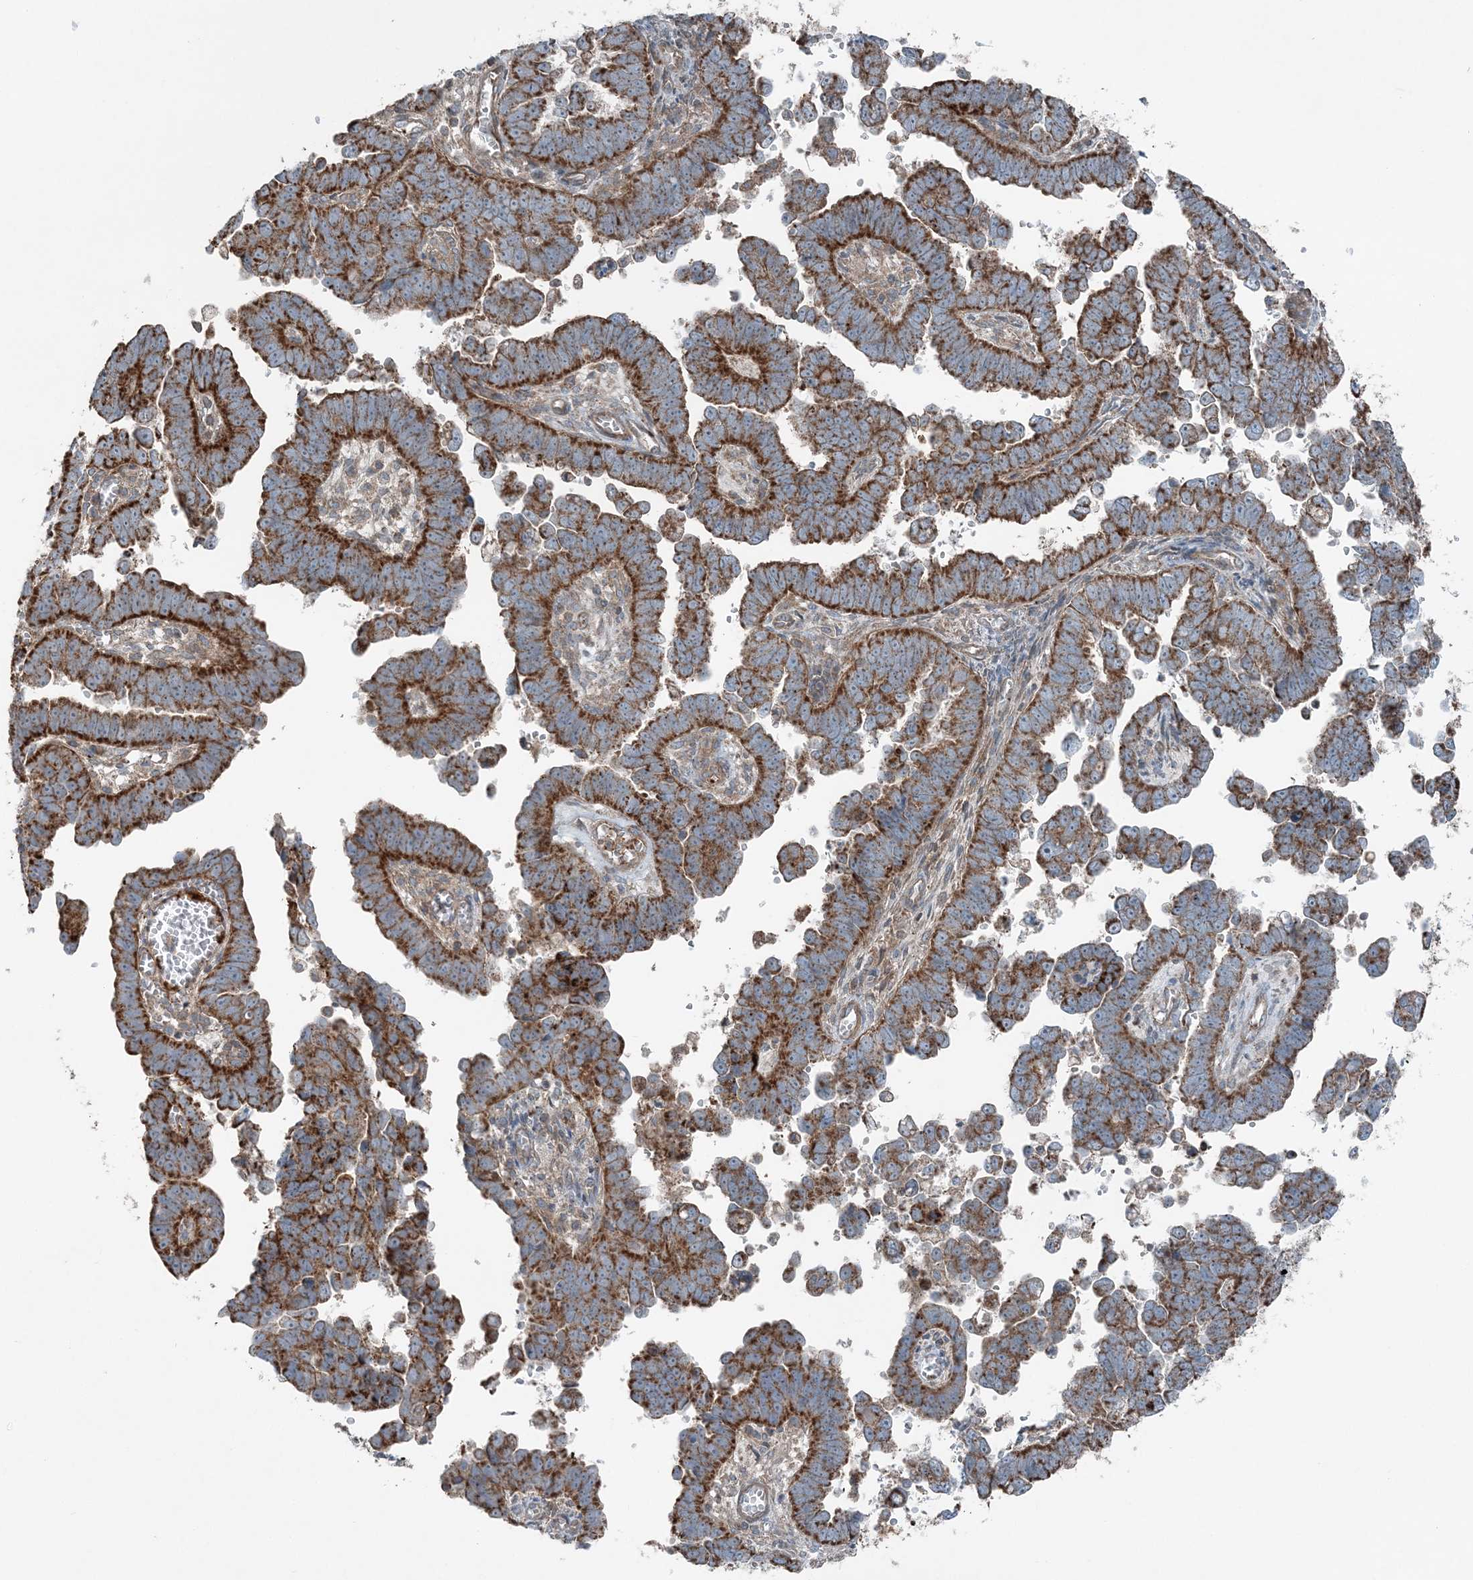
{"staining": {"intensity": "moderate", "quantity": ">75%", "location": "cytoplasmic/membranous"}, "tissue": "endometrial cancer", "cell_type": "Tumor cells", "image_type": "cancer", "snomed": [{"axis": "morphology", "description": "Adenocarcinoma, NOS"}, {"axis": "topography", "description": "Endometrium"}], "caption": "Immunohistochemical staining of human endometrial cancer (adenocarcinoma) reveals medium levels of moderate cytoplasmic/membranous expression in approximately >75% of tumor cells.", "gene": "KY", "patient": {"sex": "female", "age": 75}}